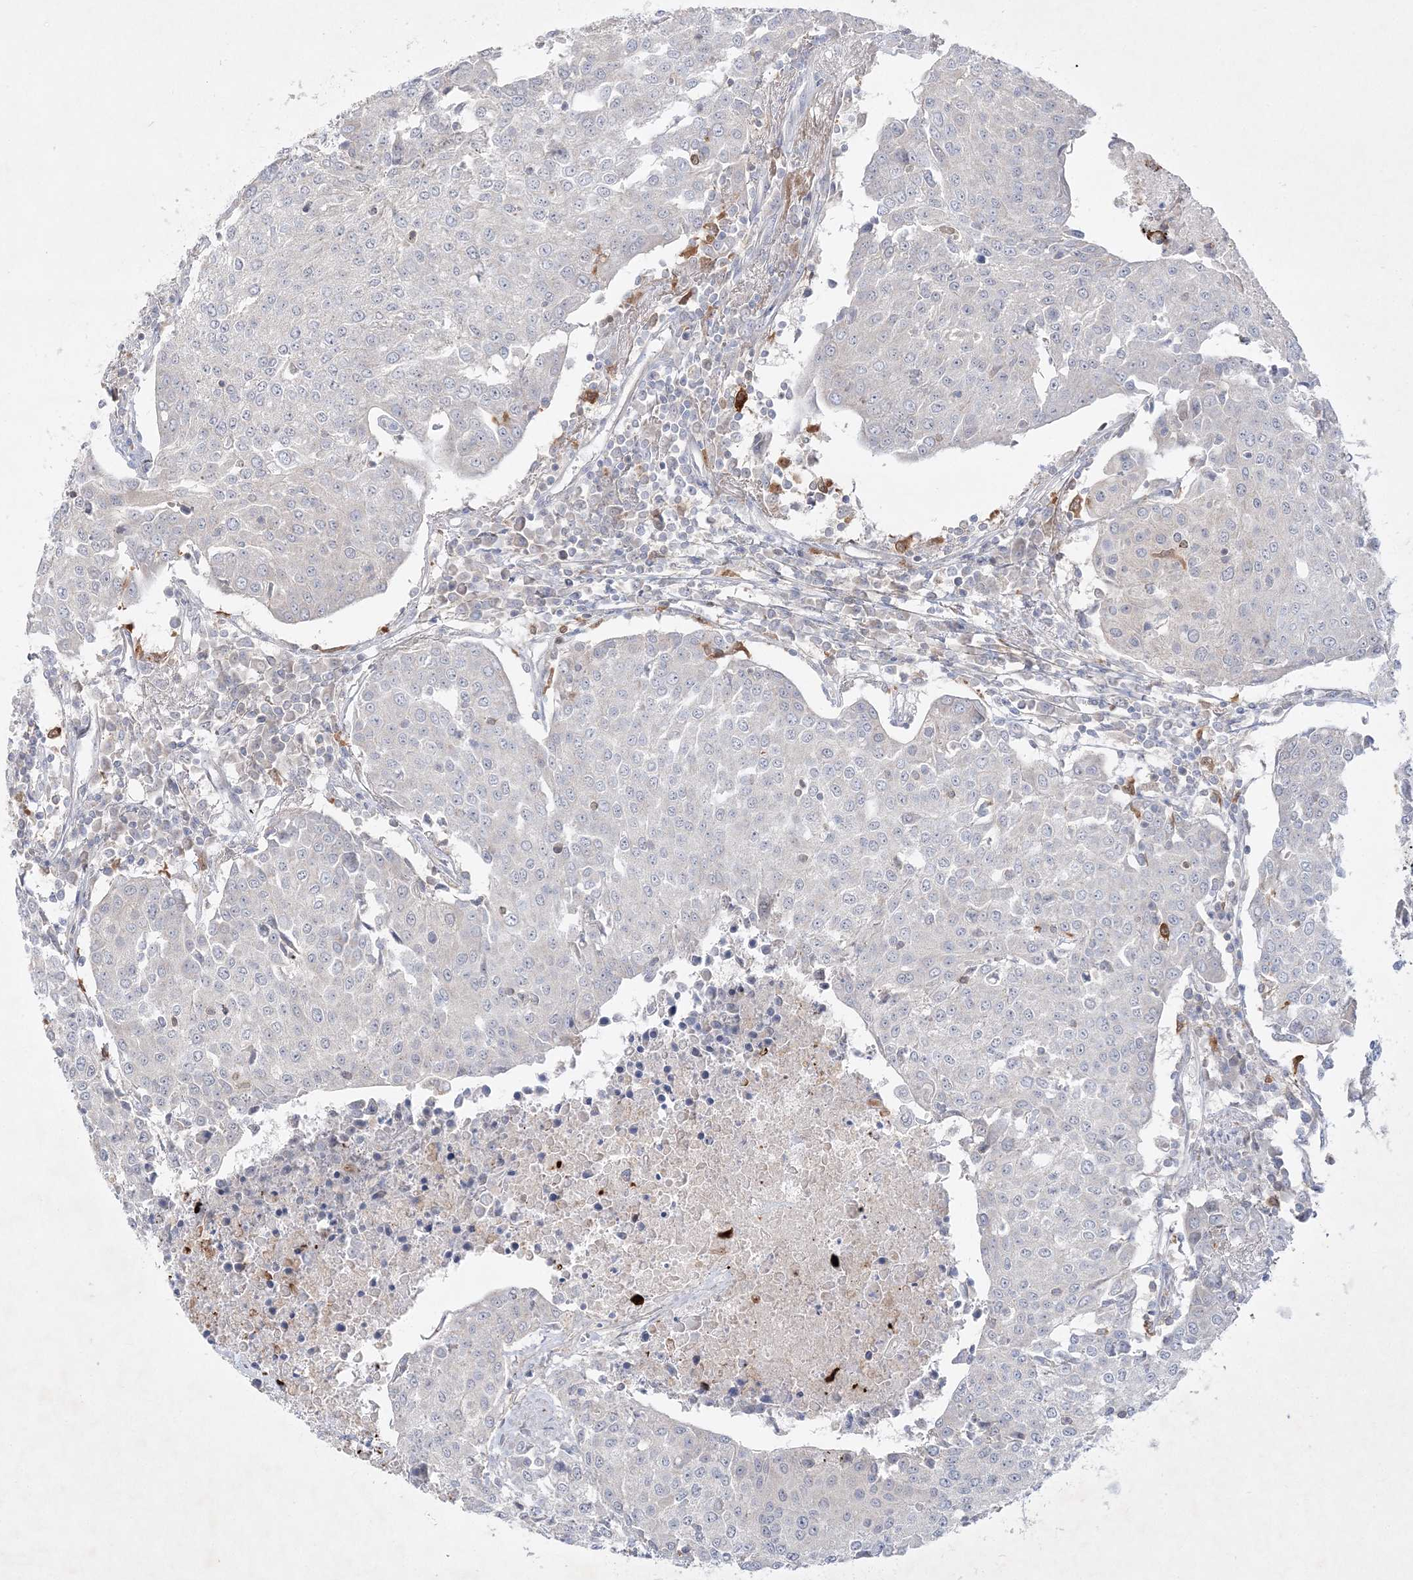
{"staining": {"intensity": "negative", "quantity": "none", "location": "none"}, "tissue": "urothelial cancer", "cell_type": "Tumor cells", "image_type": "cancer", "snomed": [{"axis": "morphology", "description": "Urothelial carcinoma, High grade"}, {"axis": "topography", "description": "Urinary bladder"}], "caption": "An immunohistochemistry (IHC) histopathology image of high-grade urothelial carcinoma is shown. There is no staining in tumor cells of high-grade urothelial carcinoma. (DAB immunohistochemistry, high magnification).", "gene": "CLNK", "patient": {"sex": "female", "age": 85}}